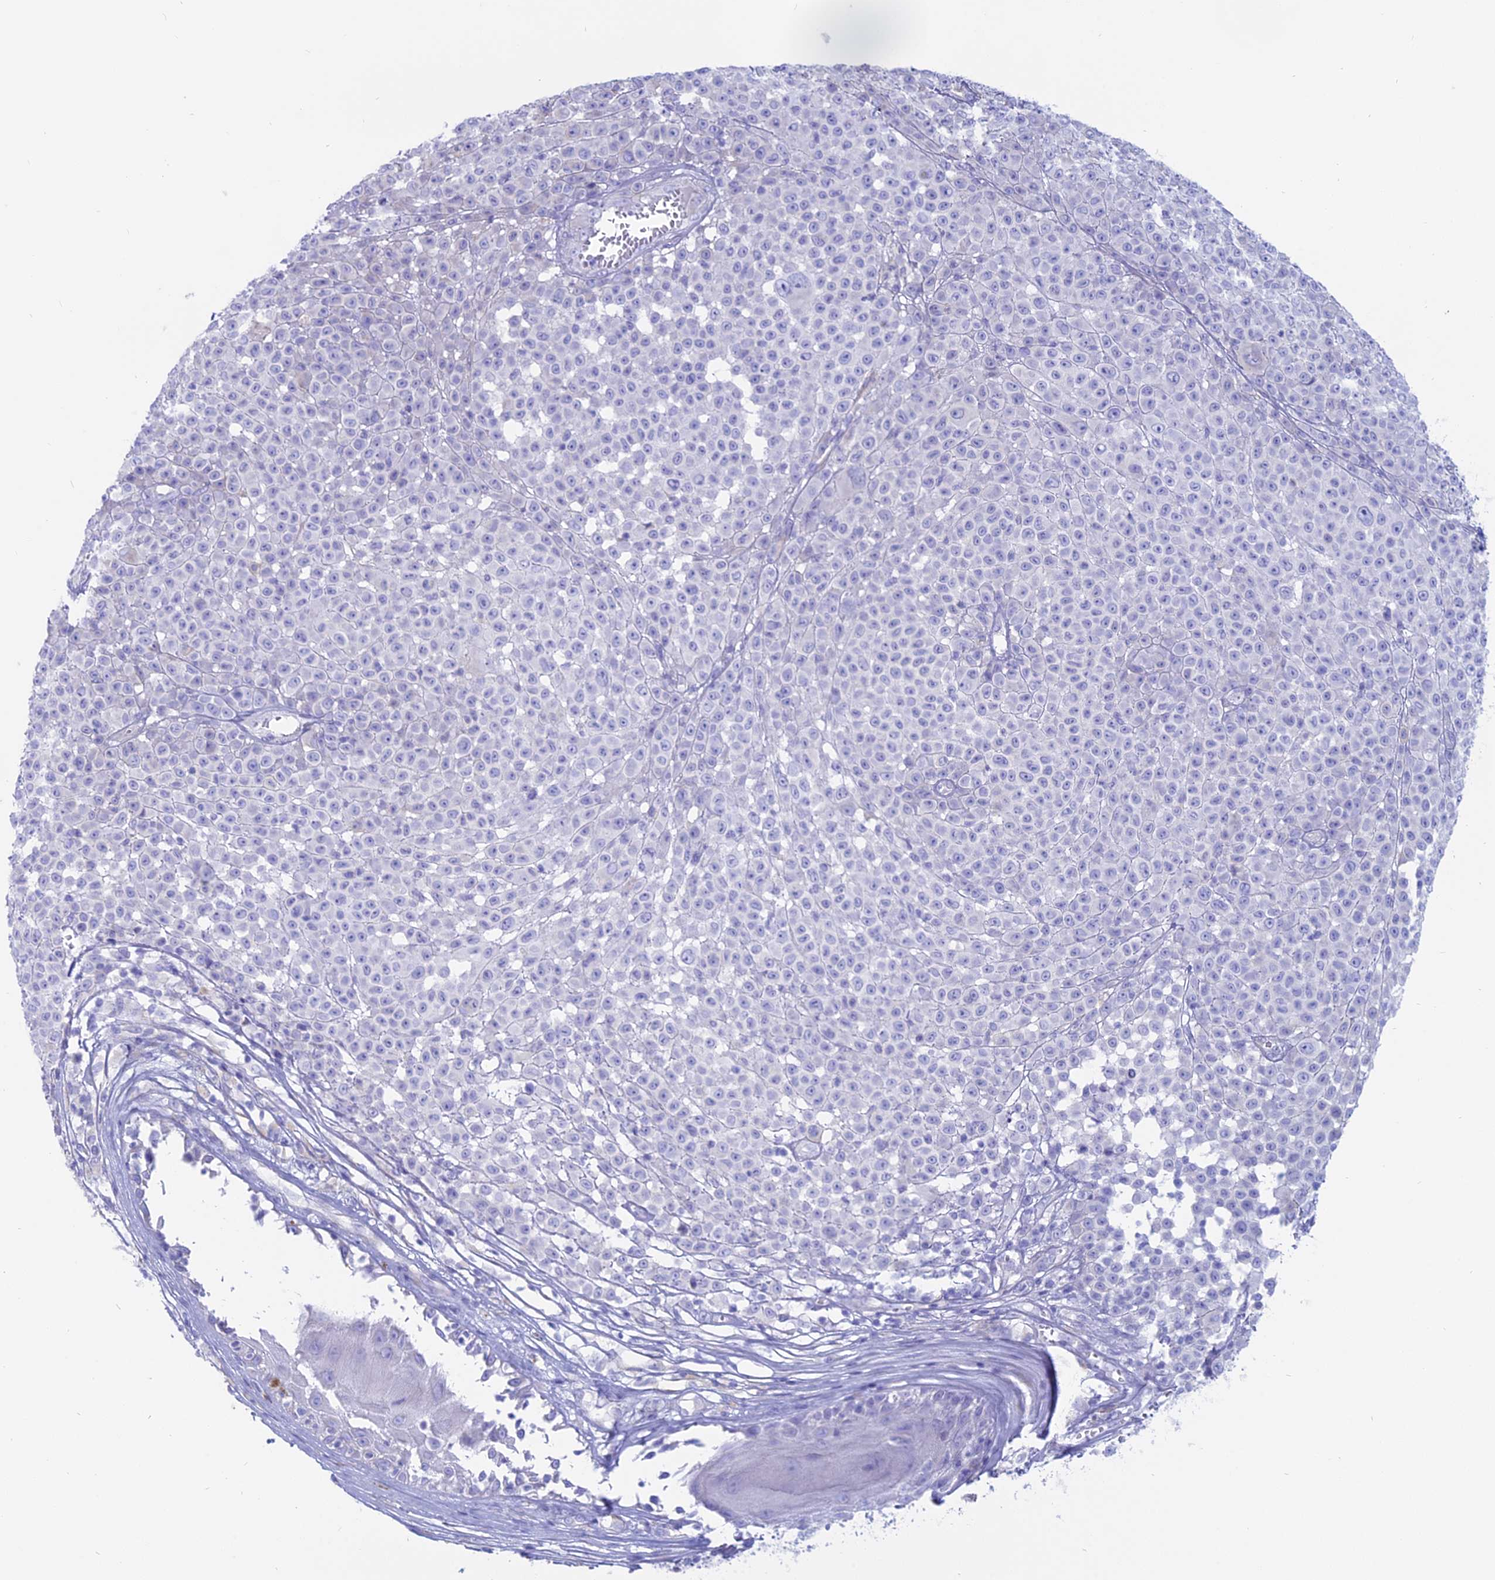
{"staining": {"intensity": "negative", "quantity": "none", "location": "none"}, "tissue": "melanoma", "cell_type": "Tumor cells", "image_type": "cancer", "snomed": [{"axis": "morphology", "description": "Malignant melanoma, NOS"}, {"axis": "topography", "description": "Skin"}], "caption": "High power microscopy histopathology image of an immunohistochemistry image of melanoma, revealing no significant positivity in tumor cells.", "gene": "OR2AE1", "patient": {"sex": "female", "age": 94}}